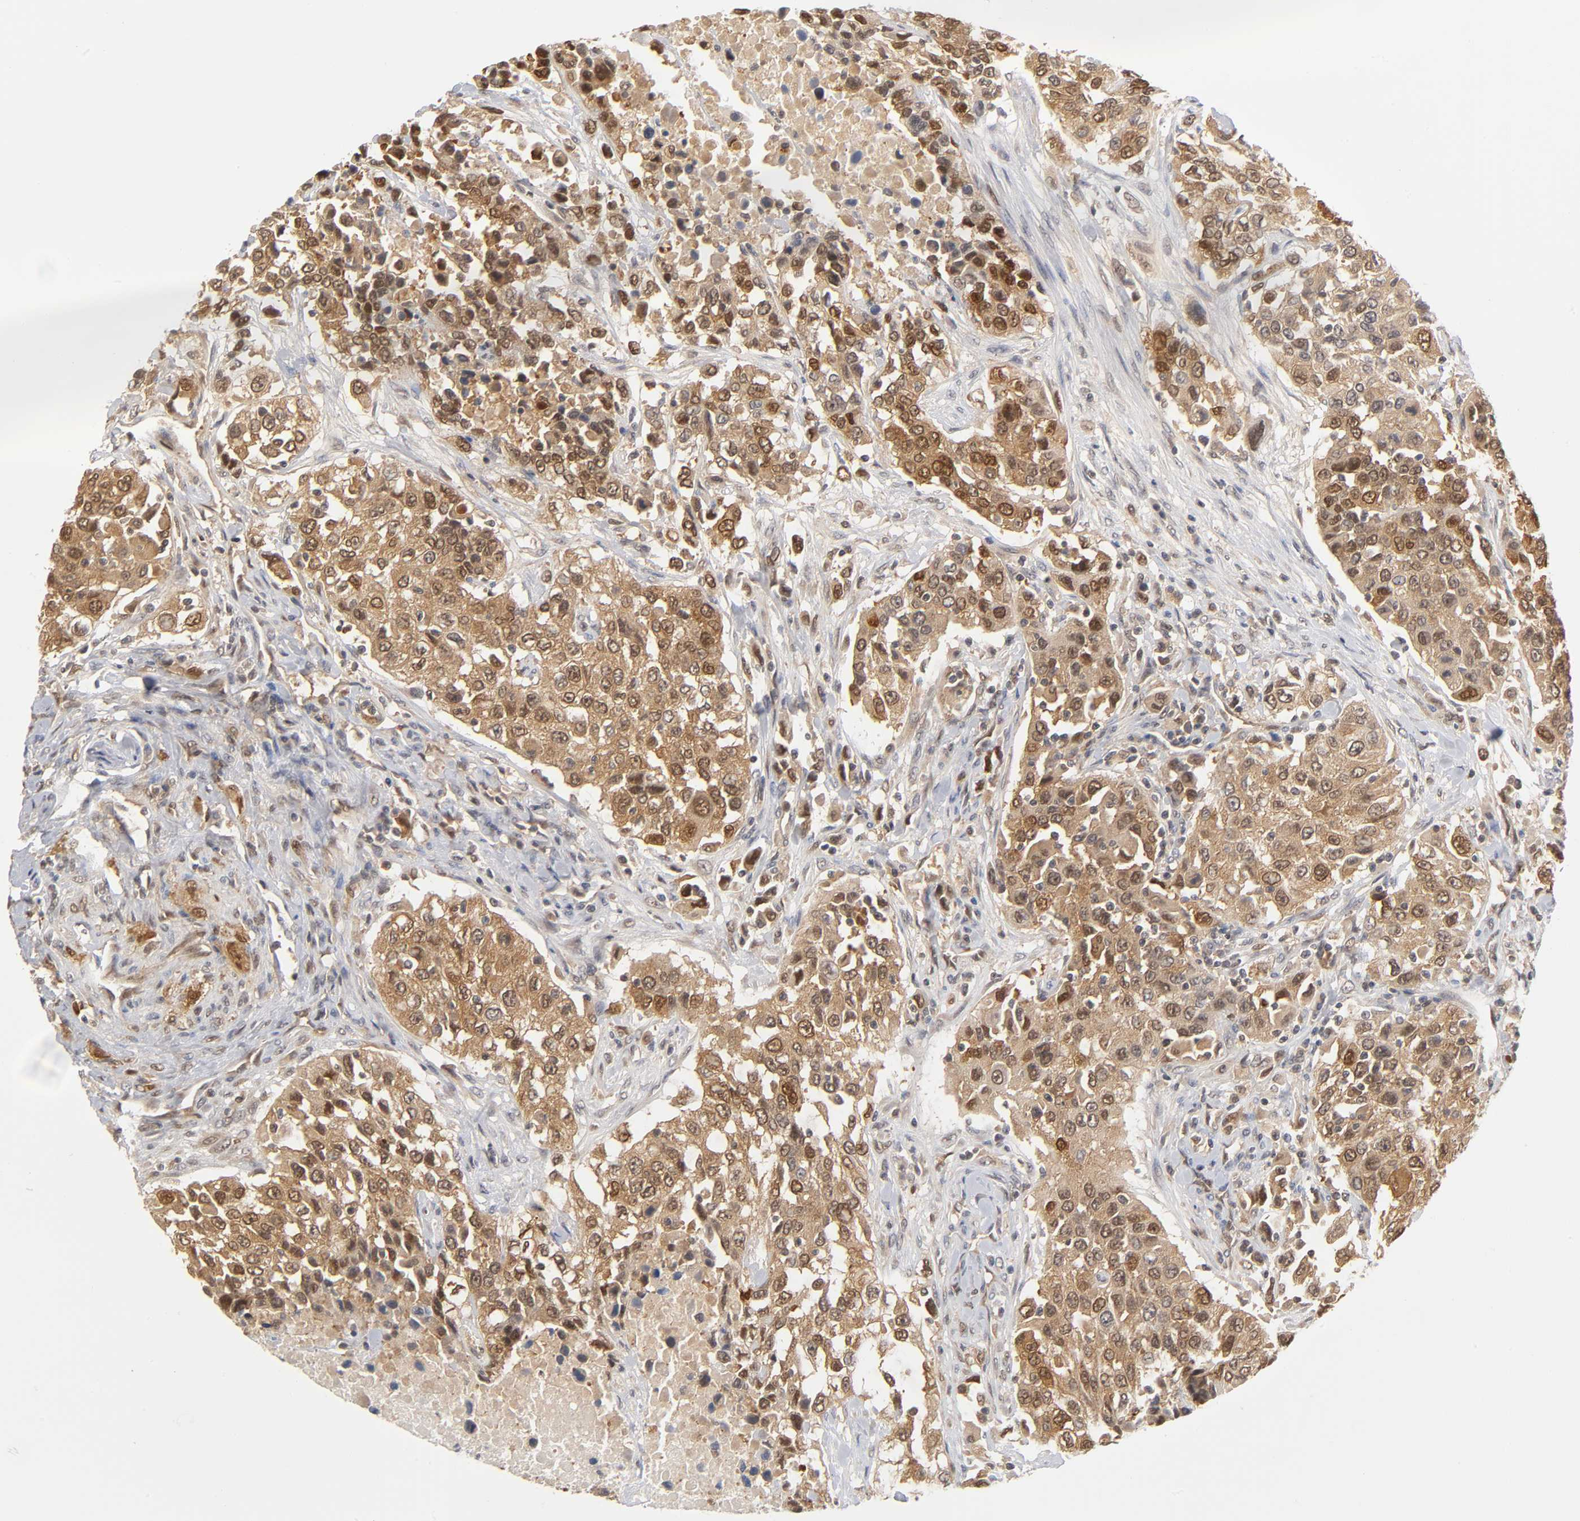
{"staining": {"intensity": "strong", "quantity": ">75%", "location": "cytoplasmic/membranous"}, "tissue": "urothelial cancer", "cell_type": "Tumor cells", "image_type": "cancer", "snomed": [{"axis": "morphology", "description": "Urothelial carcinoma, High grade"}, {"axis": "topography", "description": "Urinary bladder"}], "caption": "This photomicrograph demonstrates immunohistochemistry (IHC) staining of urothelial cancer, with high strong cytoplasmic/membranous expression in about >75% of tumor cells.", "gene": "DFFB", "patient": {"sex": "female", "age": 80}}